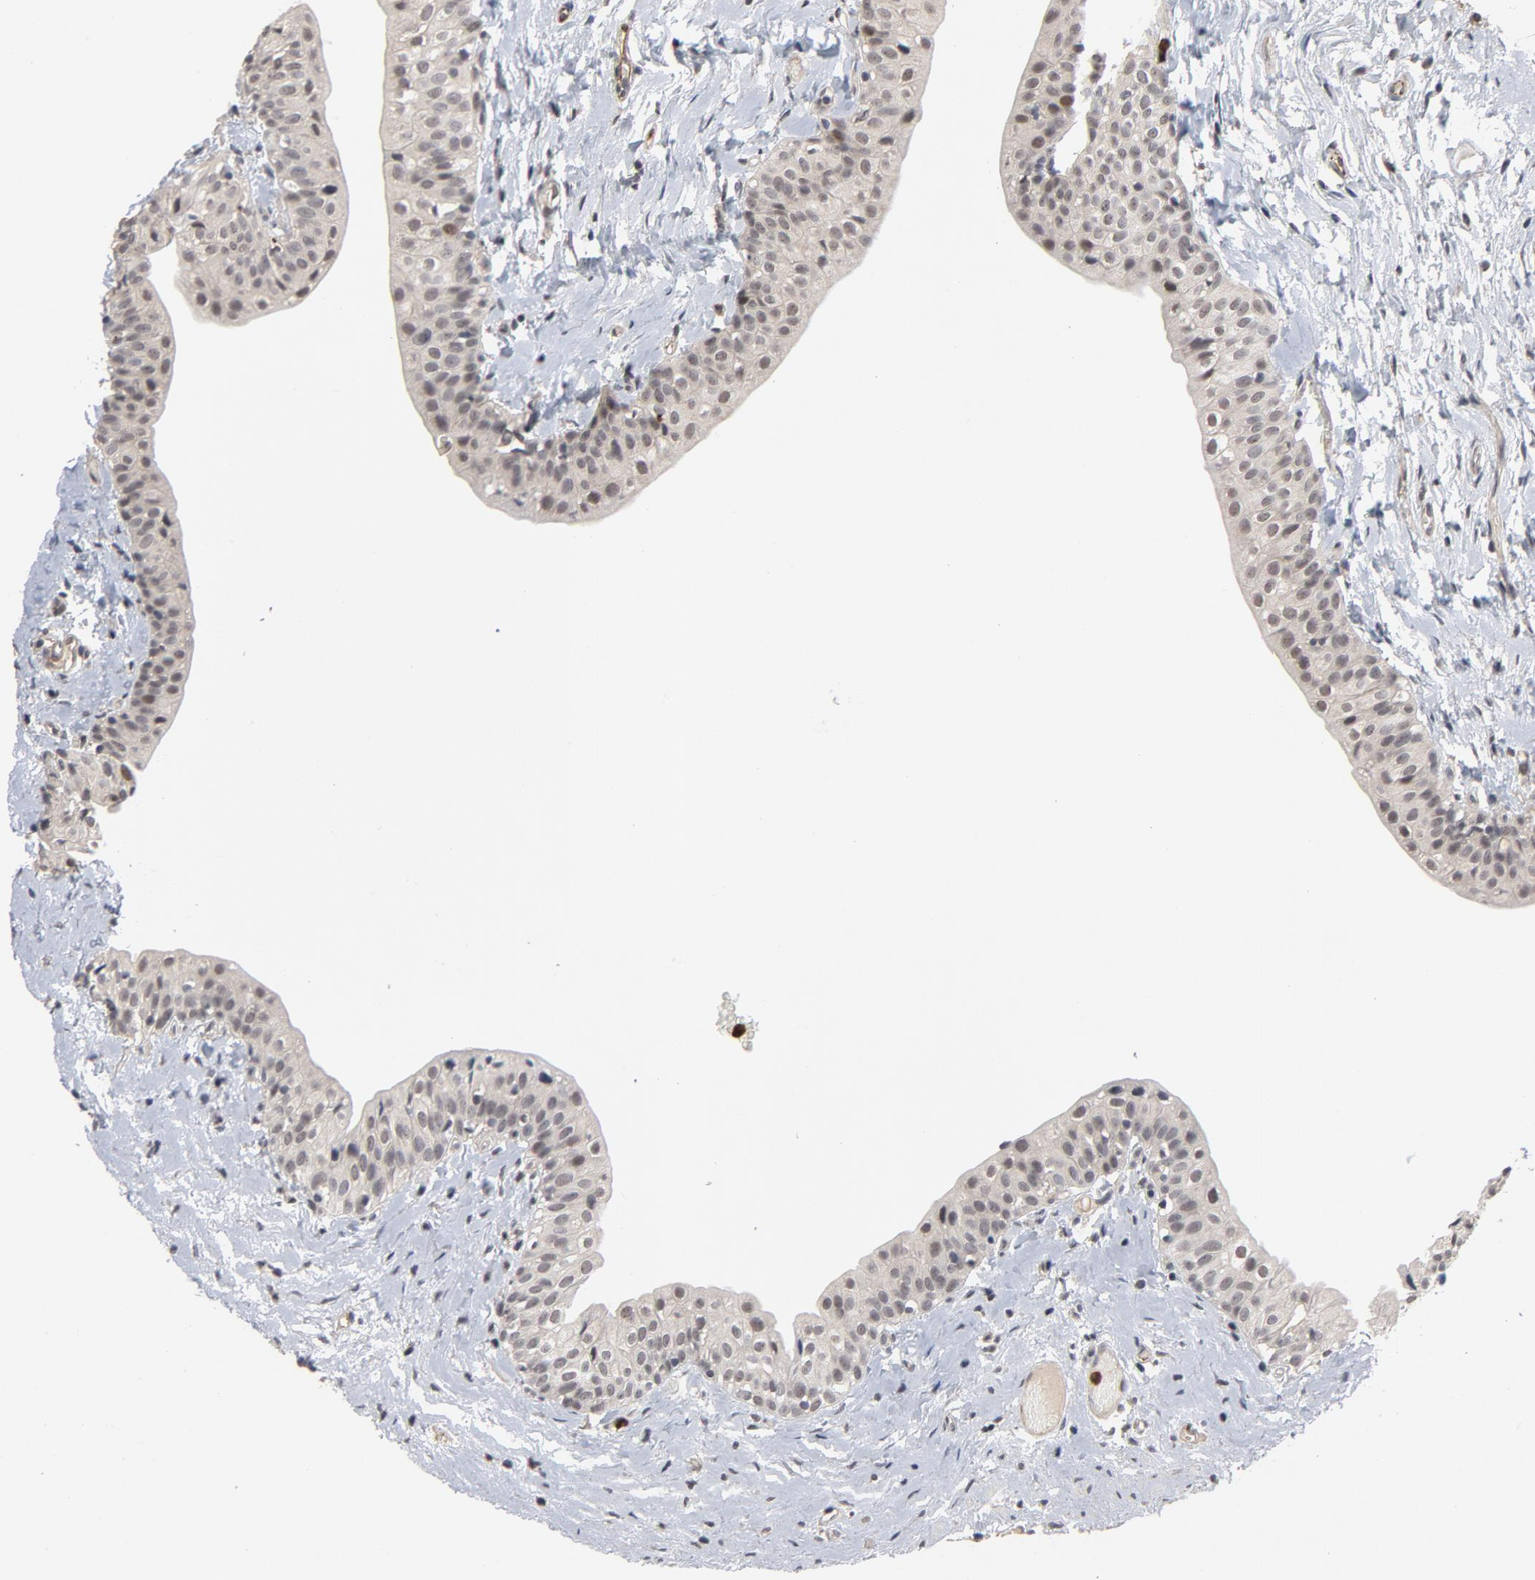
{"staining": {"intensity": "weak", "quantity": "<25%", "location": "nuclear"}, "tissue": "urinary bladder", "cell_type": "Urothelial cells", "image_type": "normal", "snomed": [{"axis": "morphology", "description": "Normal tissue, NOS"}, {"axis": "topography", "description": "Urinary bladder"}], "caption": "Protein analysis of benign urinary bladder demonstrates no significant staining in urothelial cells. Brightfield microscopy of immunohistochemistry (IHC) stained with DAB (3,3'-diaminobenzidine) (brown) and hematoxylin (blue), captured at high magnification.", "gene": "RTL5", "patient": {"sex": "male", "age": 59}}